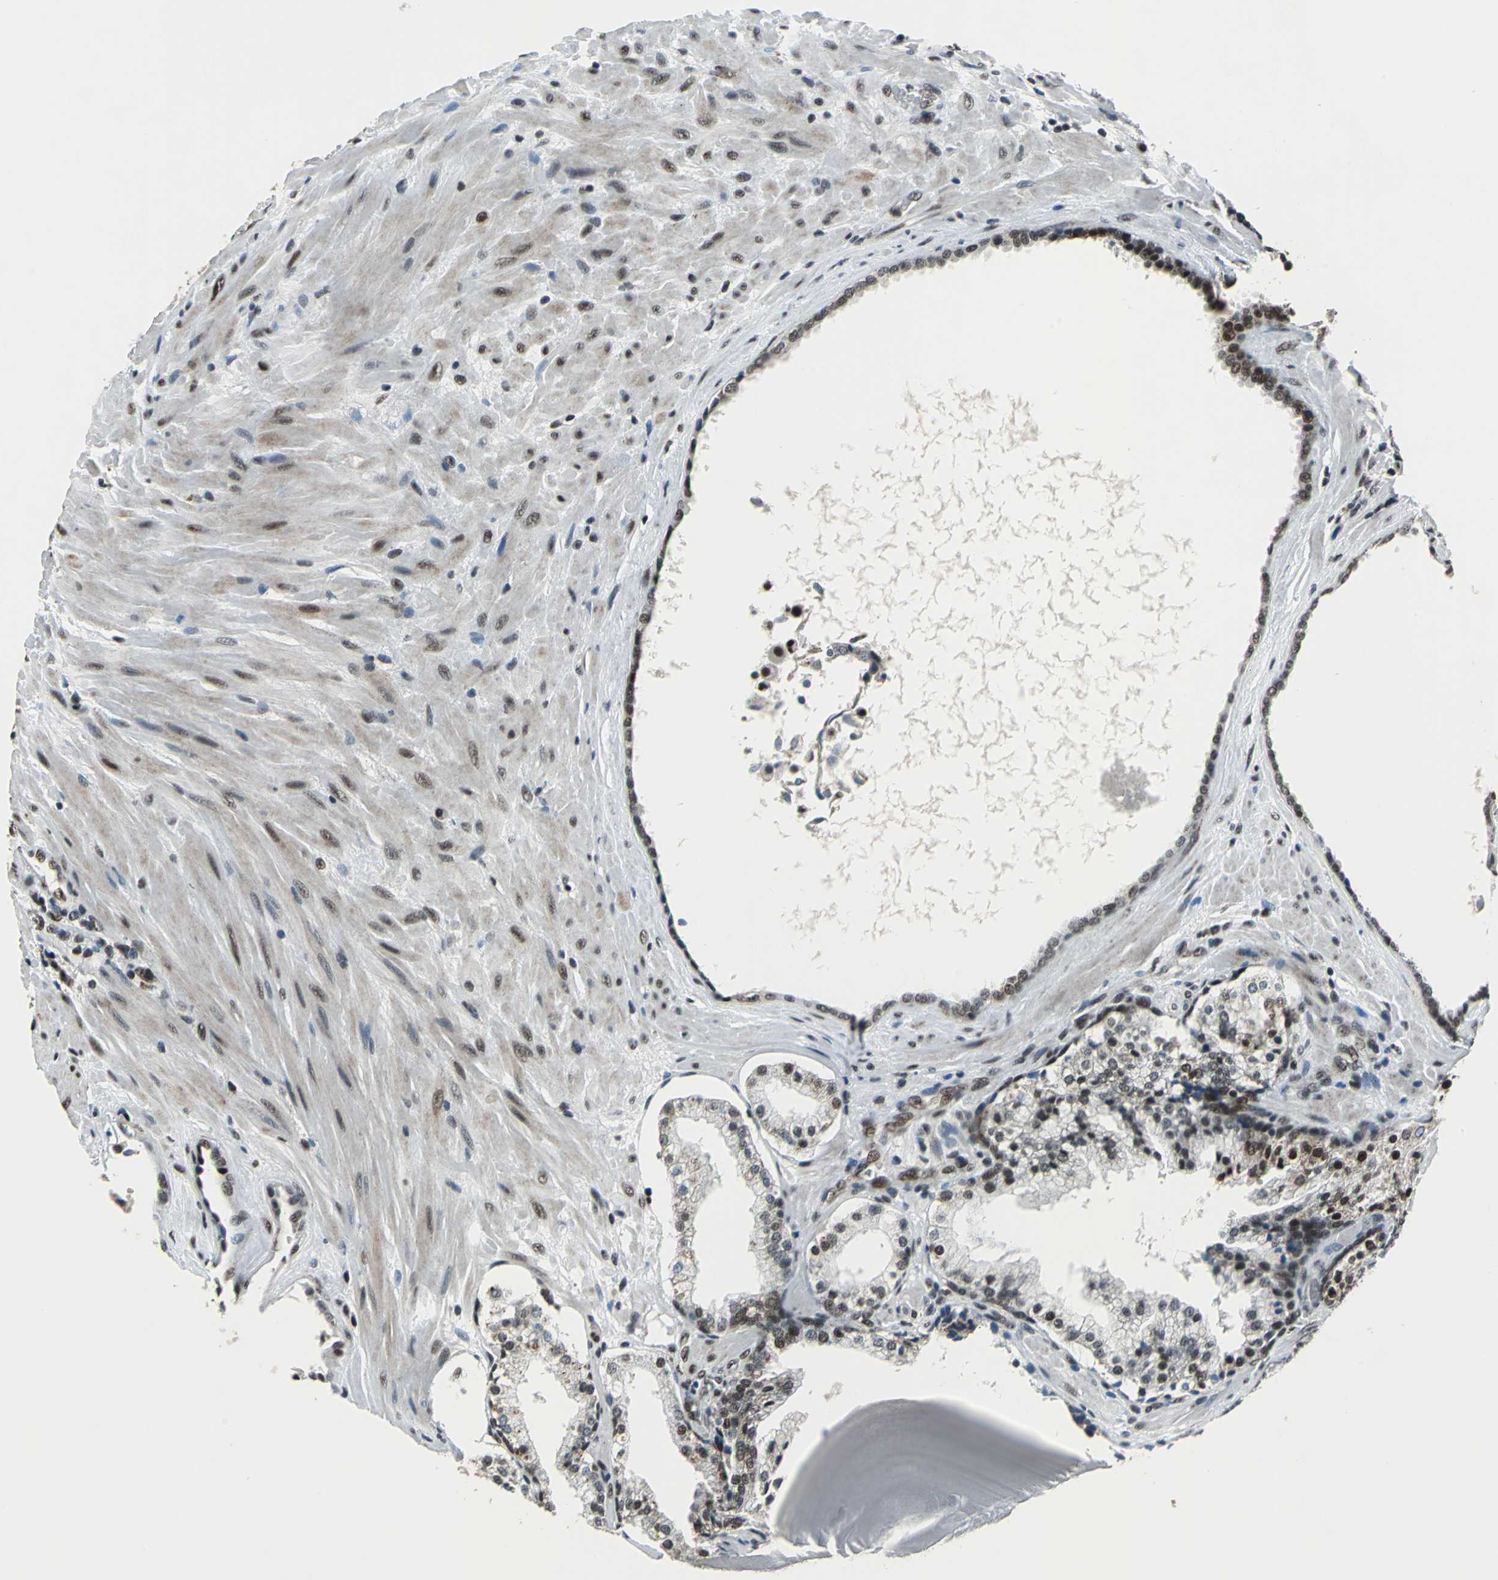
{"staining": {"intensity": "moderate", "quantity": "25%-75%", "location": "nuclear"}, "tissue": "prostate cancer", "cell_type": "Tumor cells", "image_type": "cancer", "snomed": [{"axis": "morphology", "description": "Adenocarcinoma, High grade"}, {"axis": "topography", "description": "Prostate"}], "caption": "Human prostate cancer stained for a protein (brown) shows moderate nuclear positive expression in approximately 25%-75% of tumor cells.", "gene": "BCLAF1", "patient": {"sex": "male", "age": 68}}